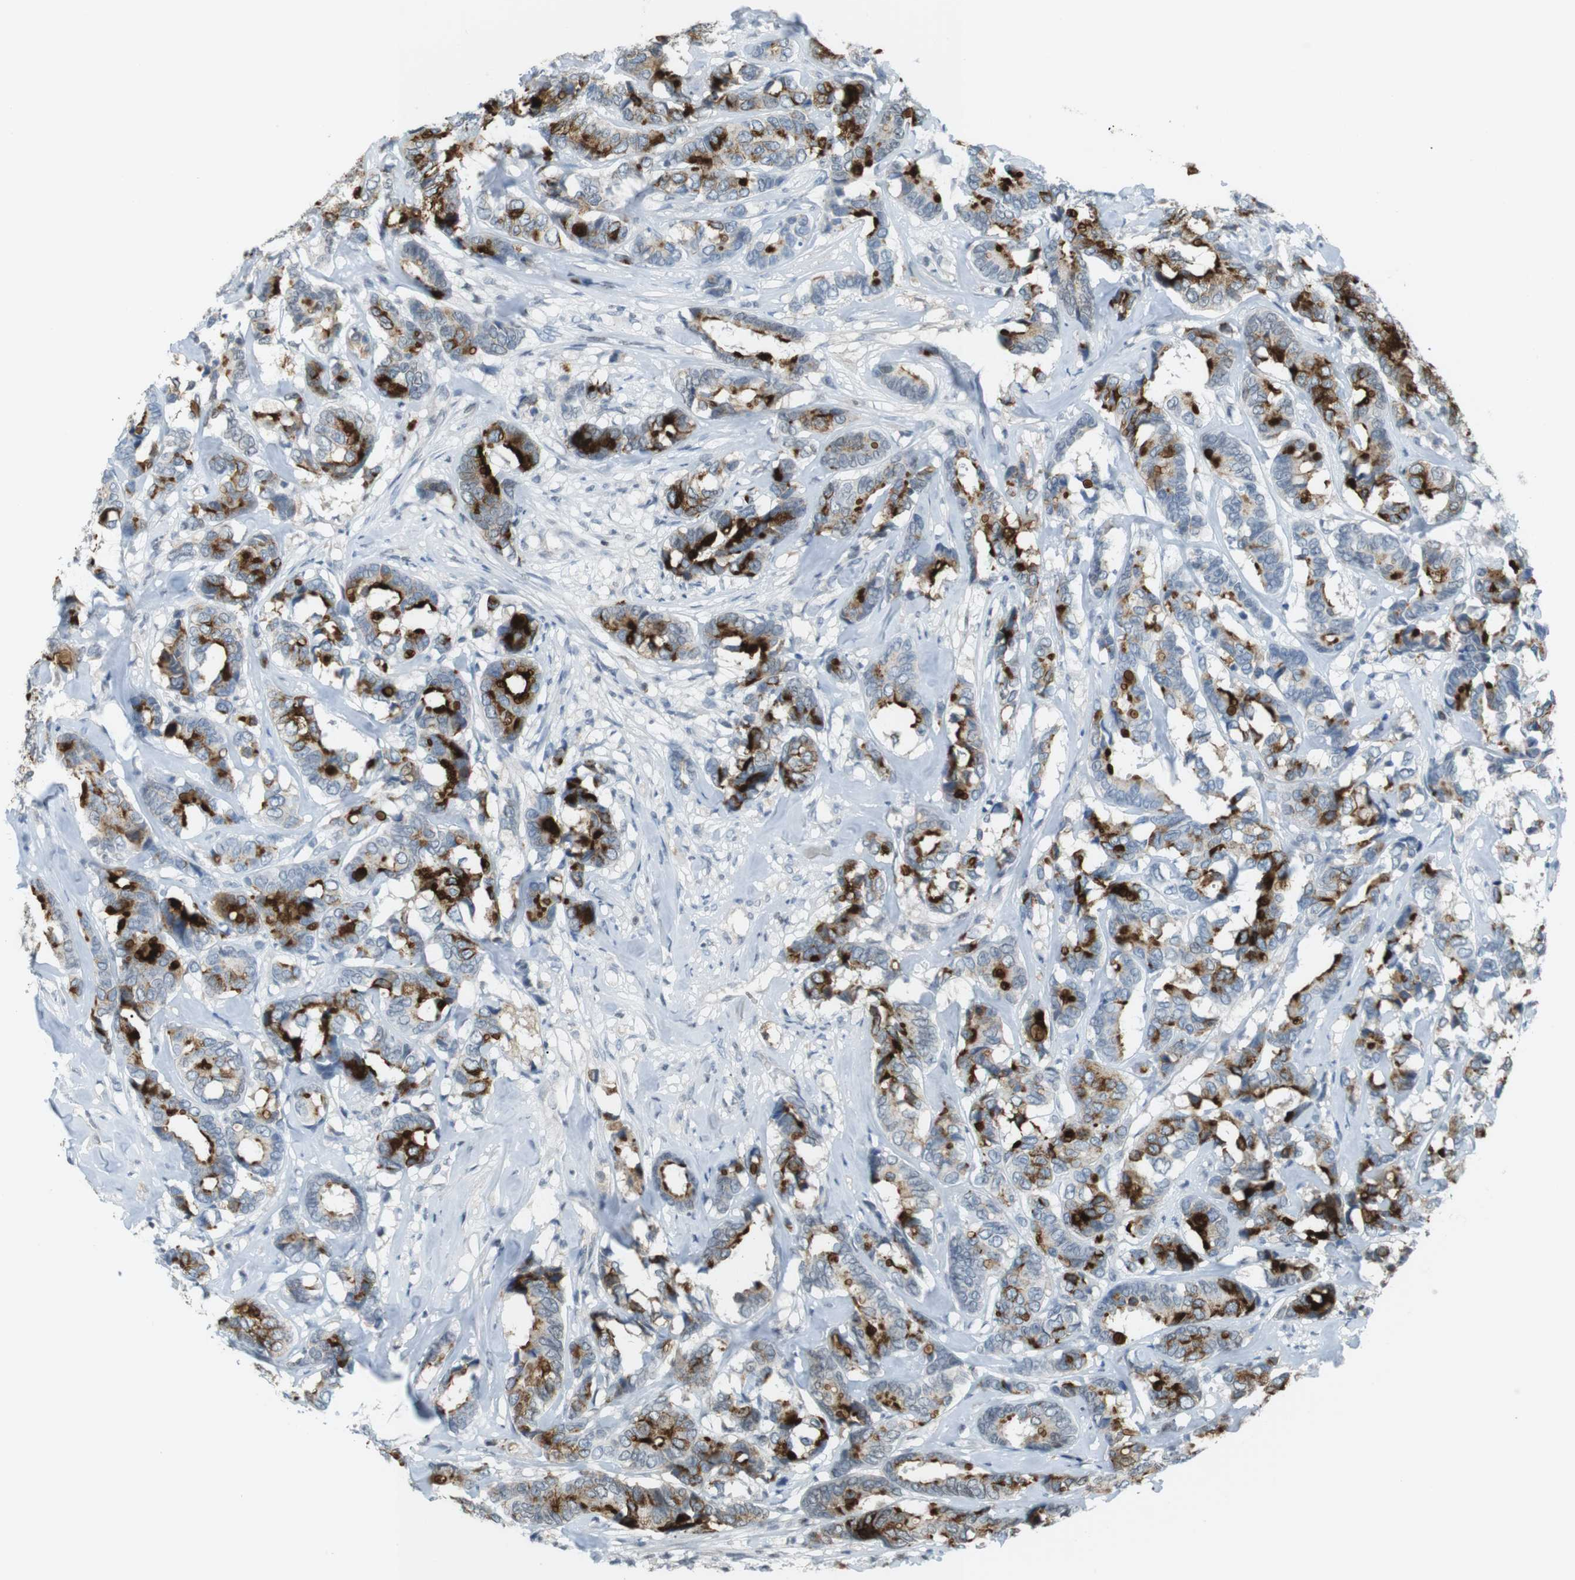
{"staining": {"intensity": "strong", "quantity": "25%-75%", "location": "cytoplasmic/membranous"}, "tissue": "breast cancer", "cell_type": "Tumor cells", "image_type": "cancer", "snomed": [{"axis": "morphology", "description": "Duct carcinoma"}, {"axis": "topography", "description": "Breast"}], "caption": "Infiltrating ductal carcinoma (breast) stained for a protein displays strong cytoplasmic/membranous positivity in tumor cells. Nuclei are stained in blue.", "gene": "AZGP1", "patient": {"sex": "female", "age": 87}}